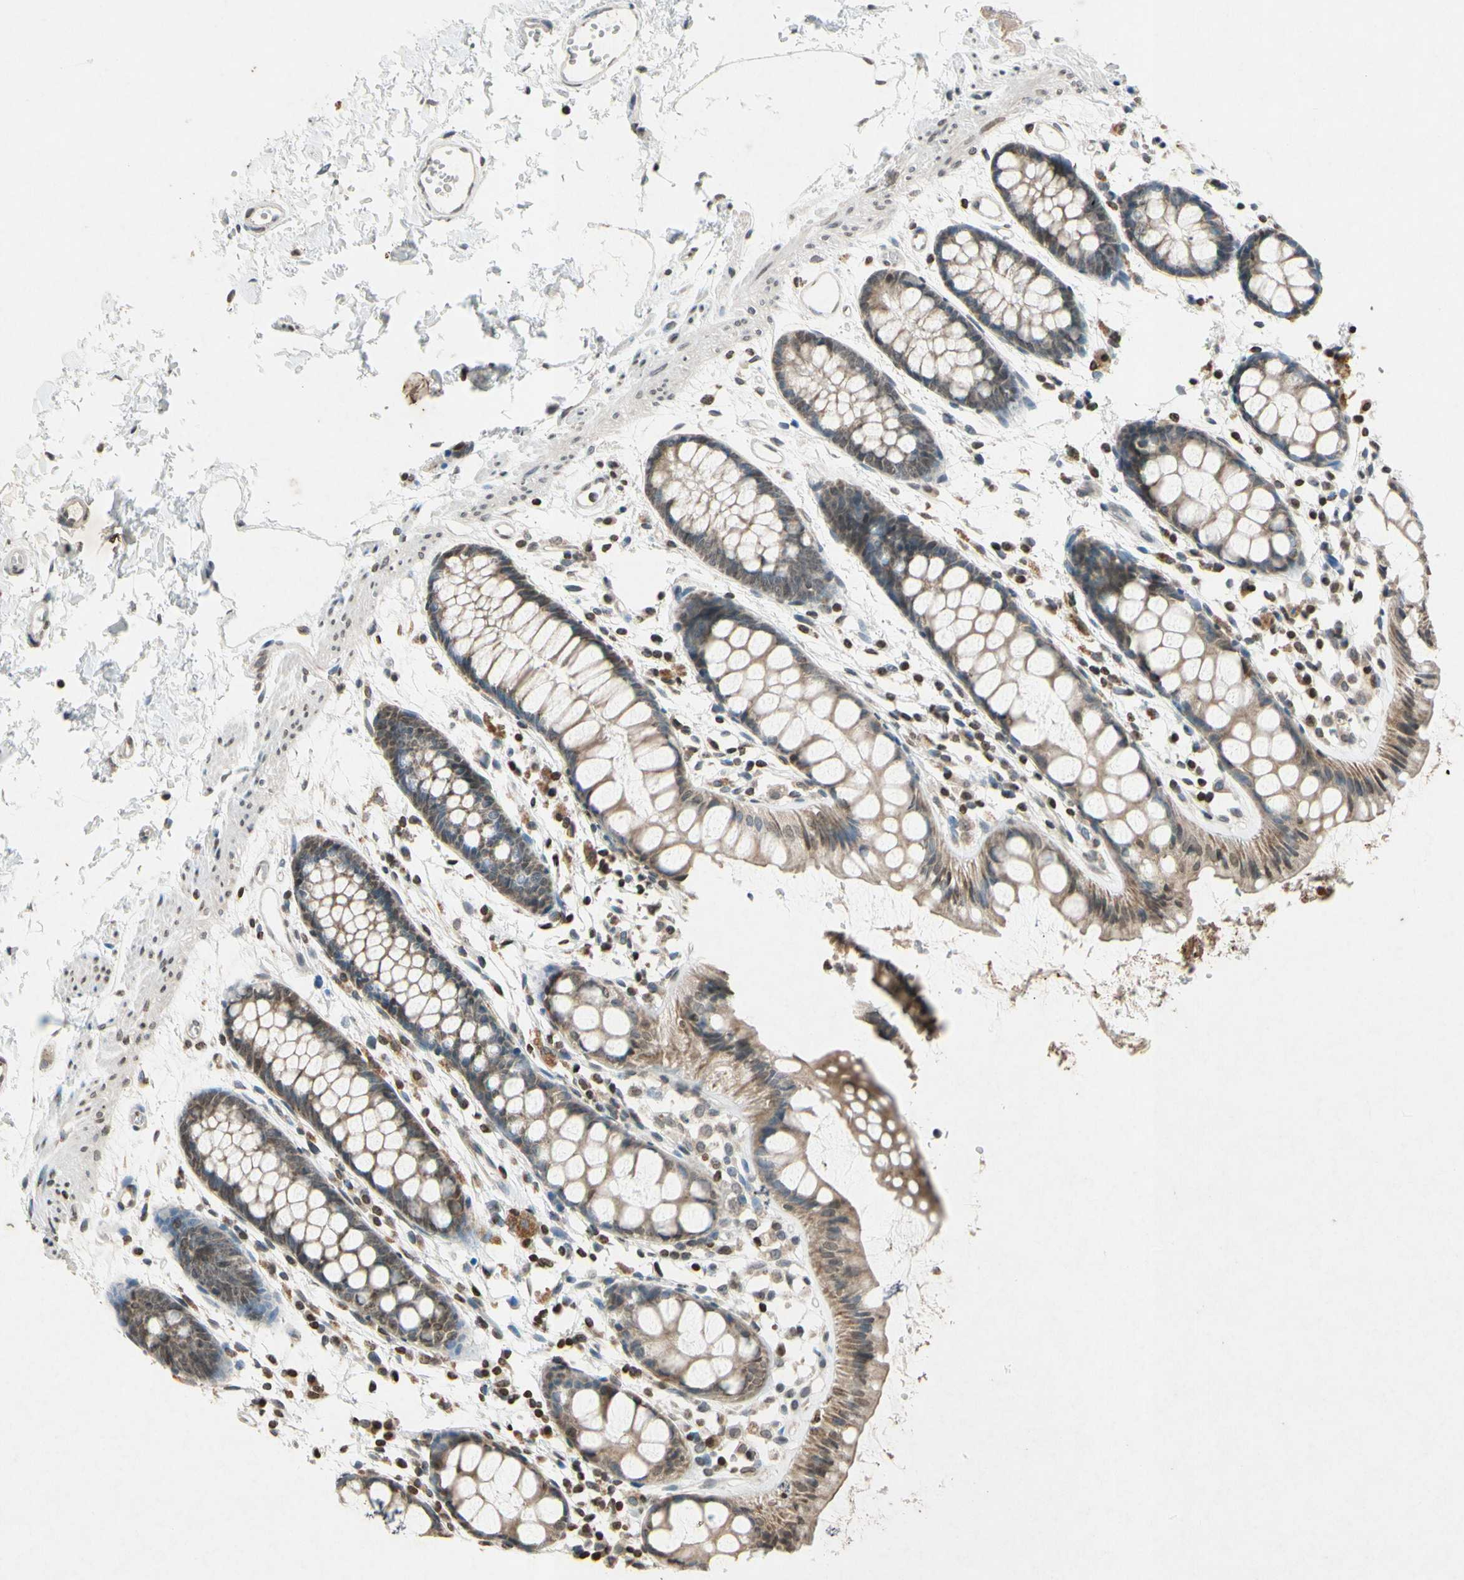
{"staining": {"intensity": "weak", "quantity": ">75%", "location": "cytoplasmic/membranous"}, "tissue": "rectum", "cell_type": "Glandular cells", "image_type": "normal", "snomed": [{"axis": "morphology", "description": "Normal tissue, NOS"}, {"axis": "topography", "description": "Rectum"}], "caption": "Protein analysis of benign rectum shows weak cytoplasmic/membranous expression in about >75% of glandular cells. Immunohistochemistry stains the protein of interest in brown and the nuclei are stained blue.", "gene": "CLDN11", "patient": {"sex": "female", "age": 66}}